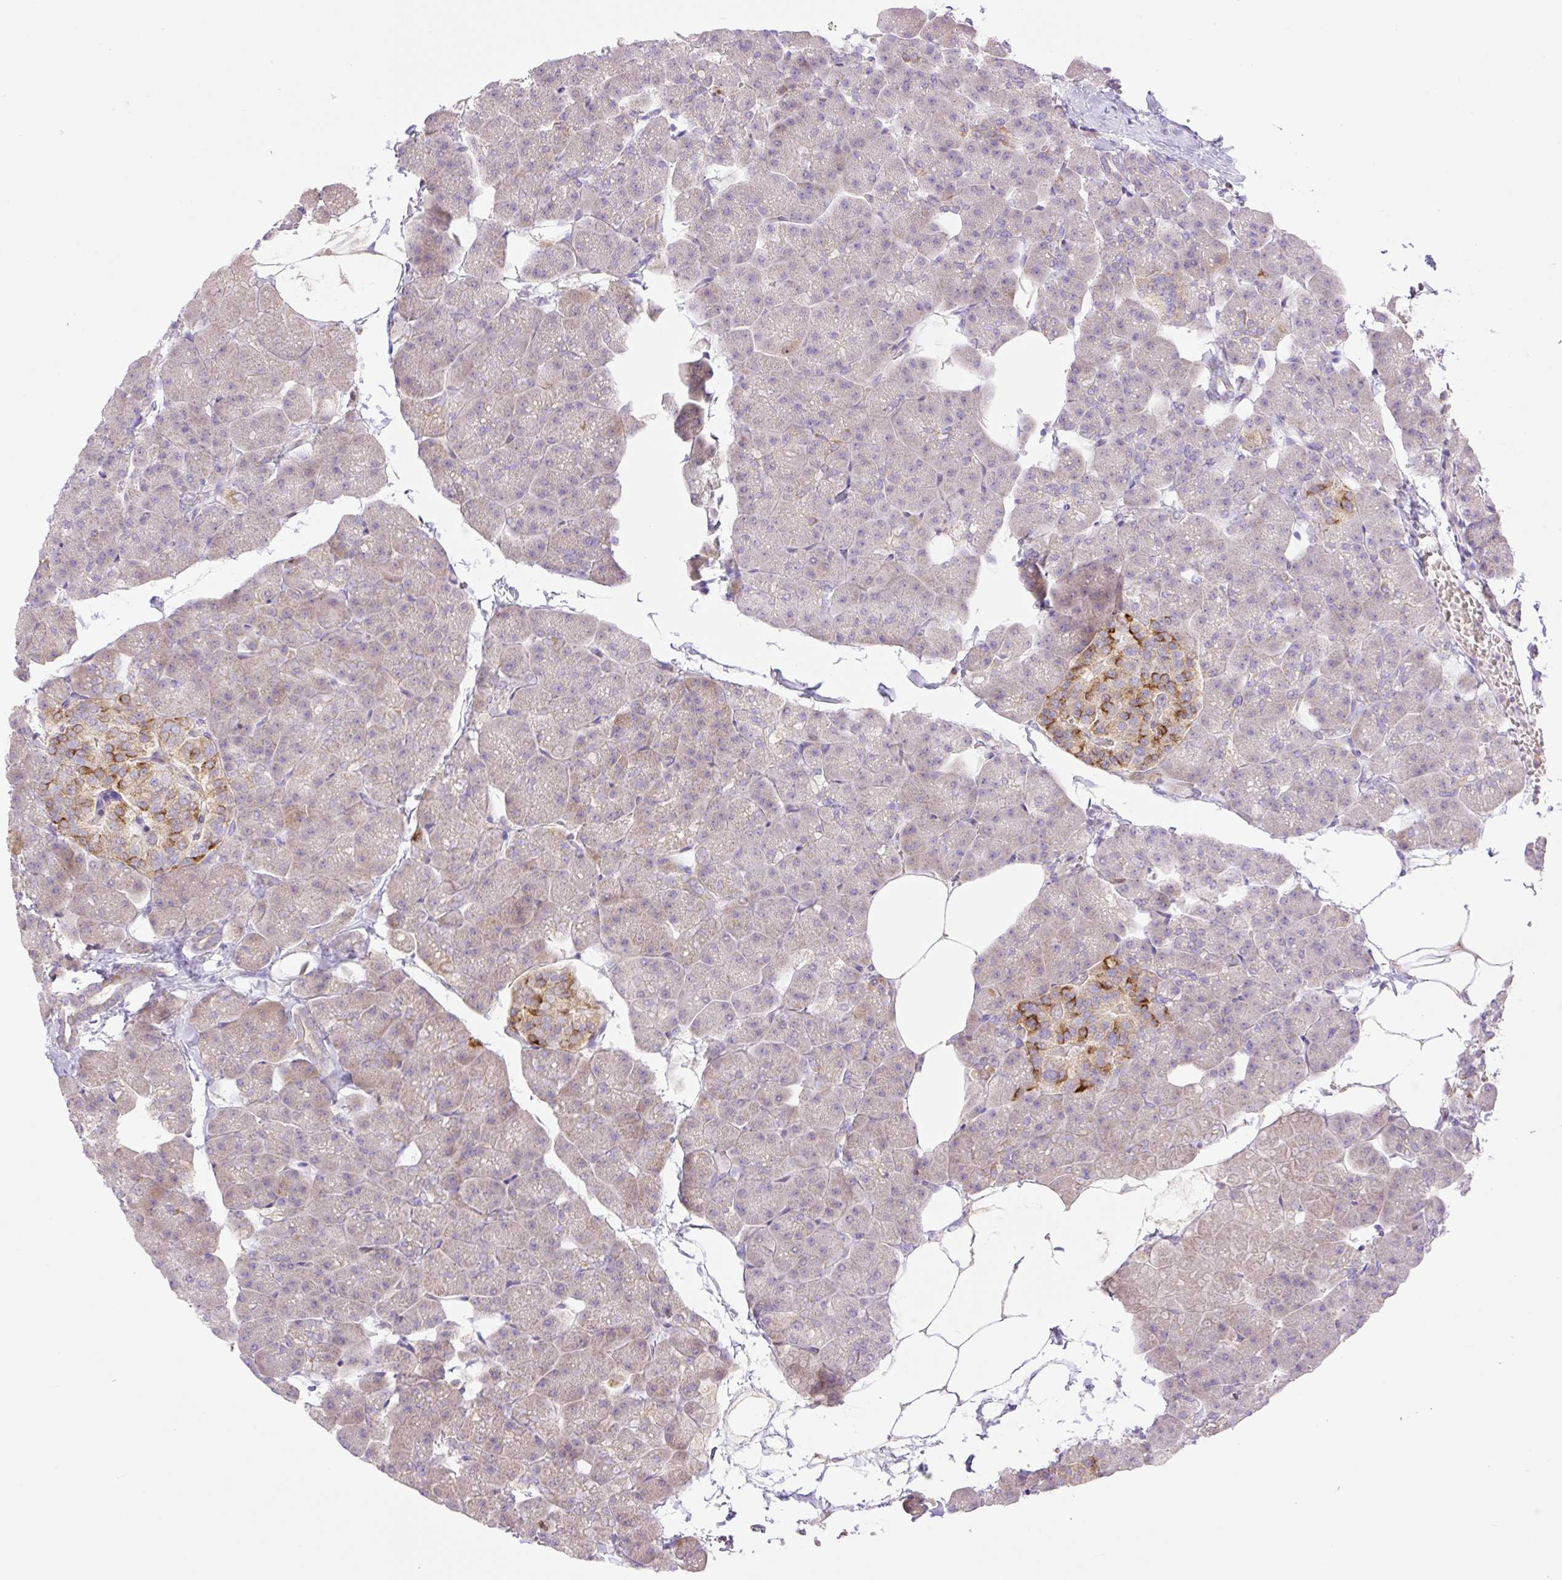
{"staining": {"intensity": "weak", "quantity": "25%-75%", "location": "cytoplasmic/membranous"}, "tissue": "pancreas", "cell_type": "Exocrine glandular cells", "image_type": "normal", "snomed": [{"axis": "morphology", "description": "Normal tissue, NOS"}, {"axis": "topography", "description": "Pancreas"}], "caption": "Weak cytoplasmic/membranous staining for a protein is identified in about 25%-75% of exocrine glandular cells of unremarkable pancreas using IHC.", "gene": "VPS25", "patient": {"sex": "male", "age": 35}}